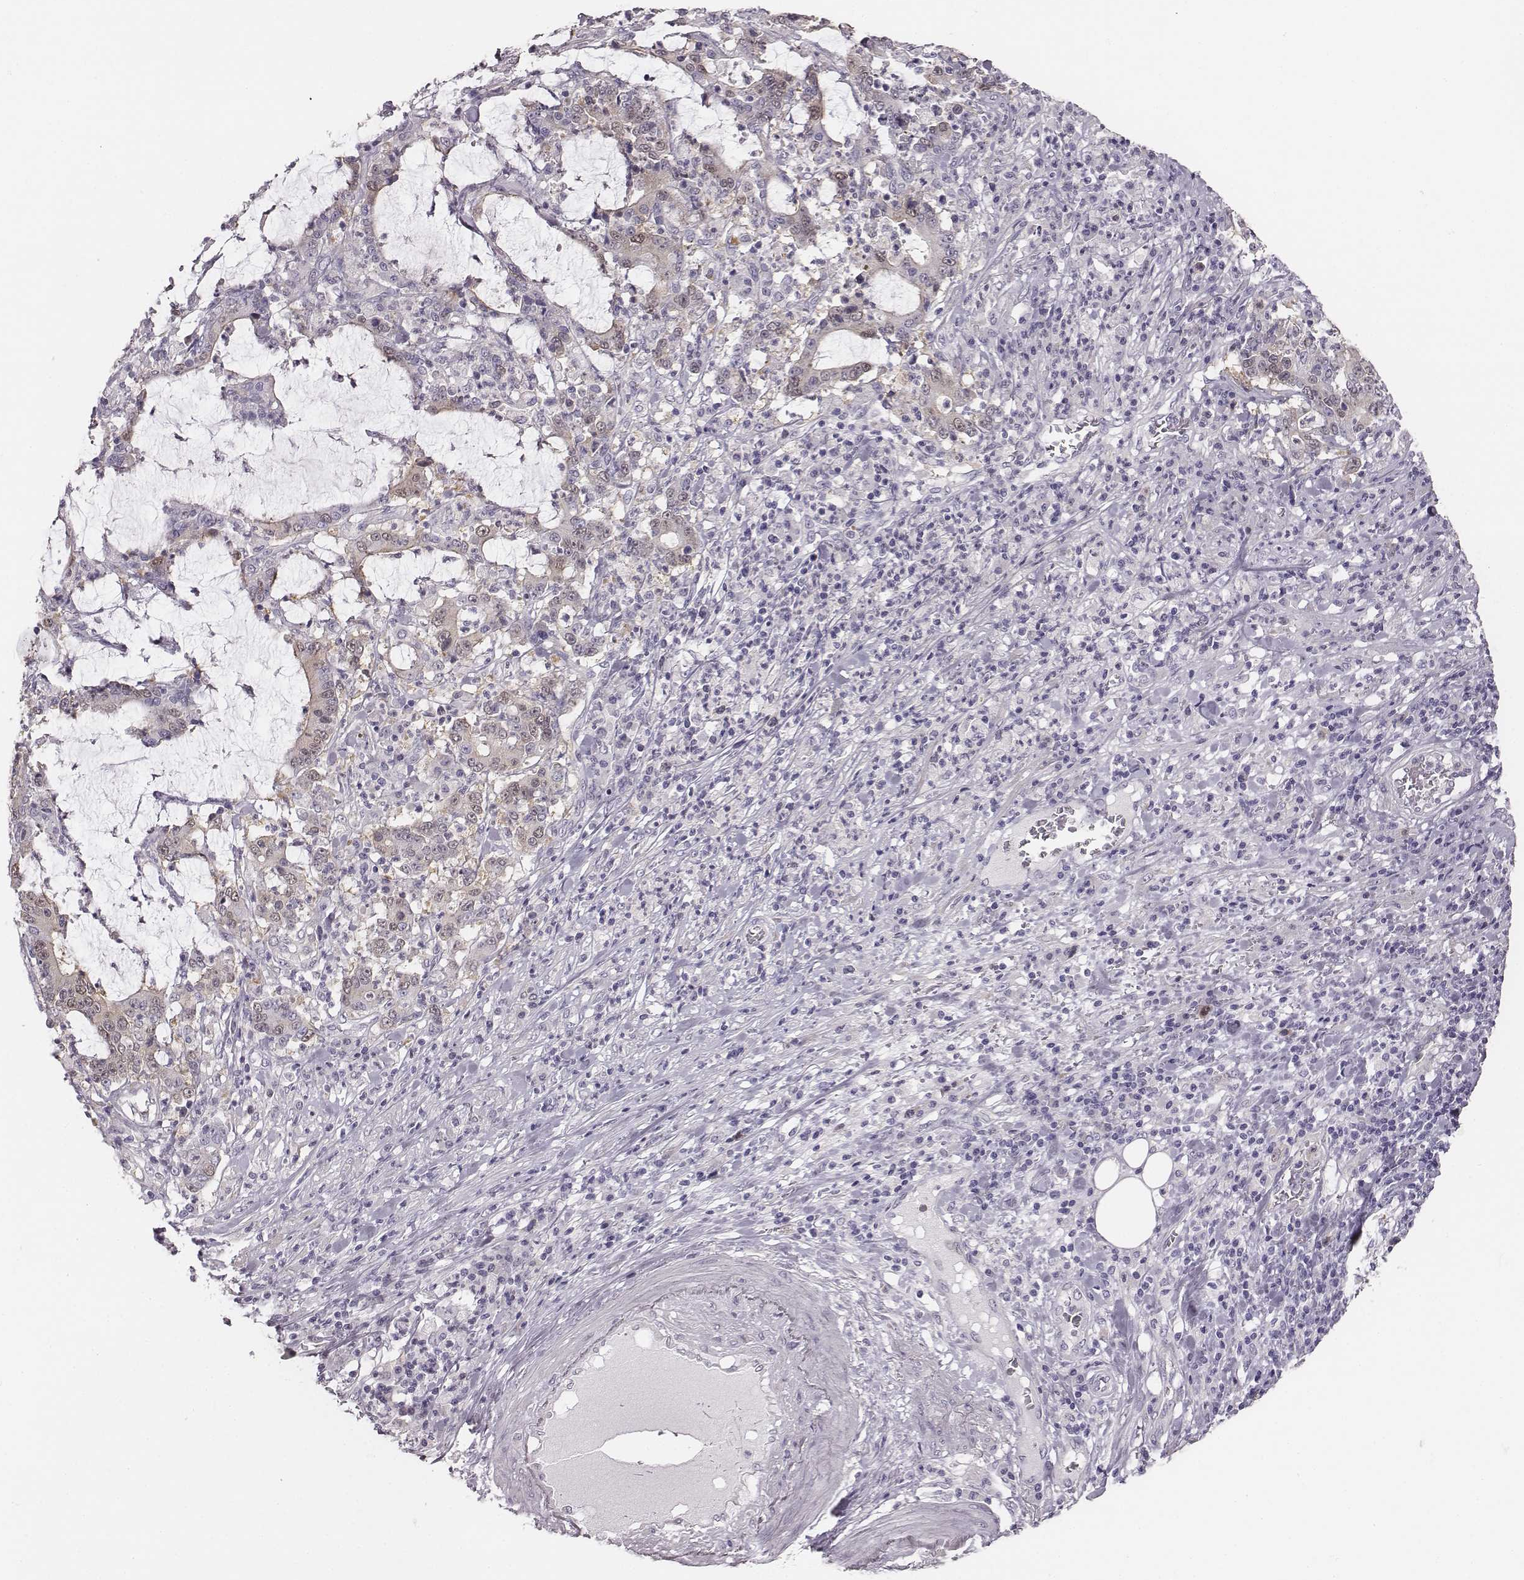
{"staining": {"intensity": "negative", "quantity": "none", "location": "none"}, "tissue": "stomach cancer", "cell_type": "Tumor cells", "image_type": "cancer", "snomed": [{"axis": "morphology", "description": "Adenocarcinoma, NOS"}, {"axis": "topography", "description": "Stomach, upper"}], "caption": "The image exhibits no staining of tumor cells in stomach cancer (adenocarcinoma). (Brightfield microscopy of DAB IHC at high magnification).", "gene": "PBK", "patient": {"sex": "male", "age": 68}}